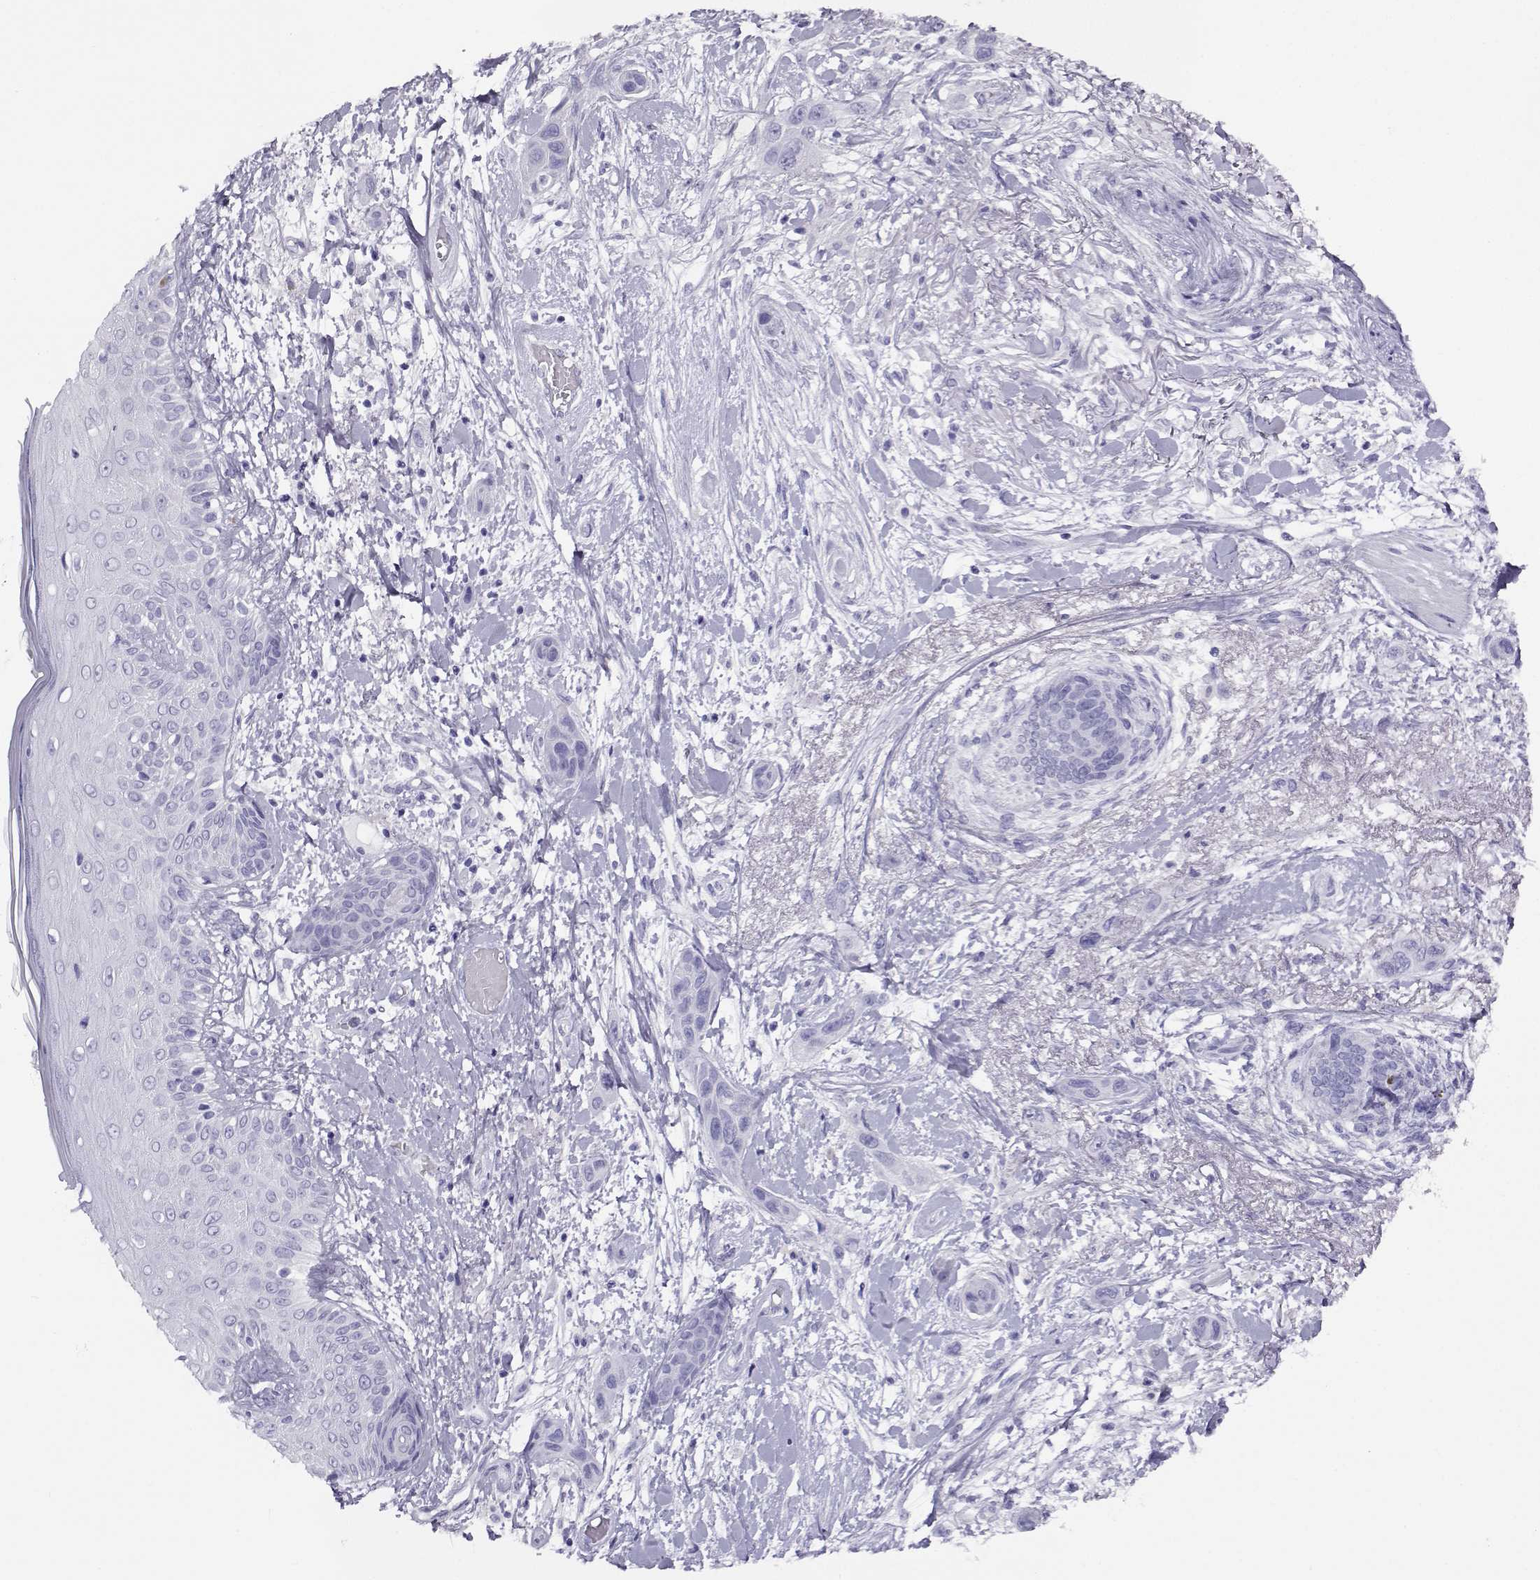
{"staining": {"intensity": "negative", "quantity": "none", "location": "none"}, "tissue": "skin cancer", "cell_type": "Tumor cells", "image_type": "cancer", "snomed": [{"axis": "morphology", "description": "Squamous cell carcinoma, NOS"}, {"axis": "topography", "description": "Skin"}], "caption": "Tumor cells show no significant protein positivity in skin cancer (squamous cell carcinoma).", "gene": "RHOXF2", "patient": {"sex": "male", "age": 79}}